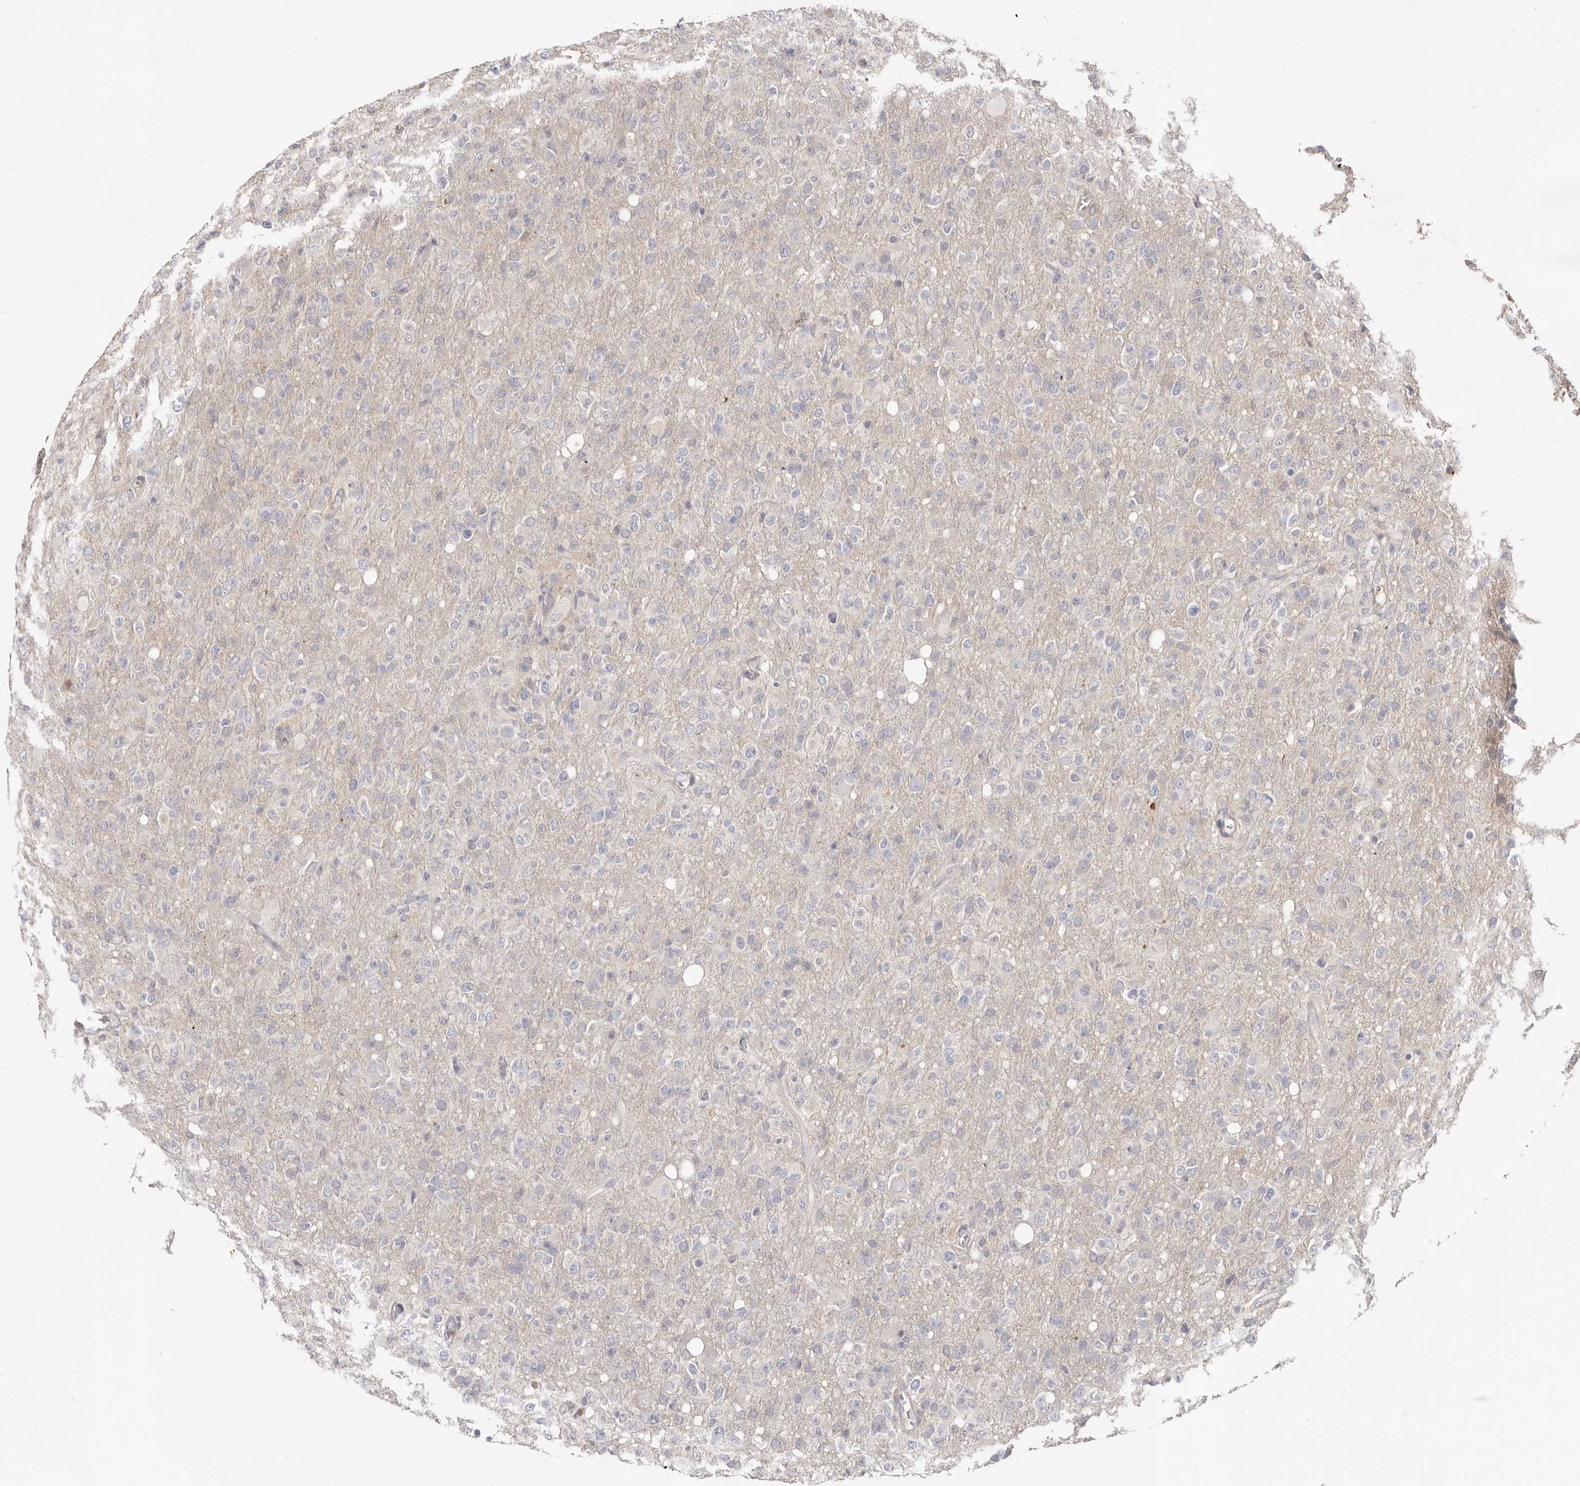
{"staining": {"intensity": "negative", "quantity": "none", "location": "none"}, "tissue": "glioma", "cell_type": "Tumor cells", "image_type": "cancer", "snomed": [{"axis": "morphology", "description": "Glioma, malignant, High grade"}, {"axis": "topography", "description": "Brain"}], "caption": "Malignant high-grade glioma stained for a protein using immunohistochemistry reveals no staining tumor cells.", "gene": "TC2N", "patient": {"sex": "female", "age": 57}}